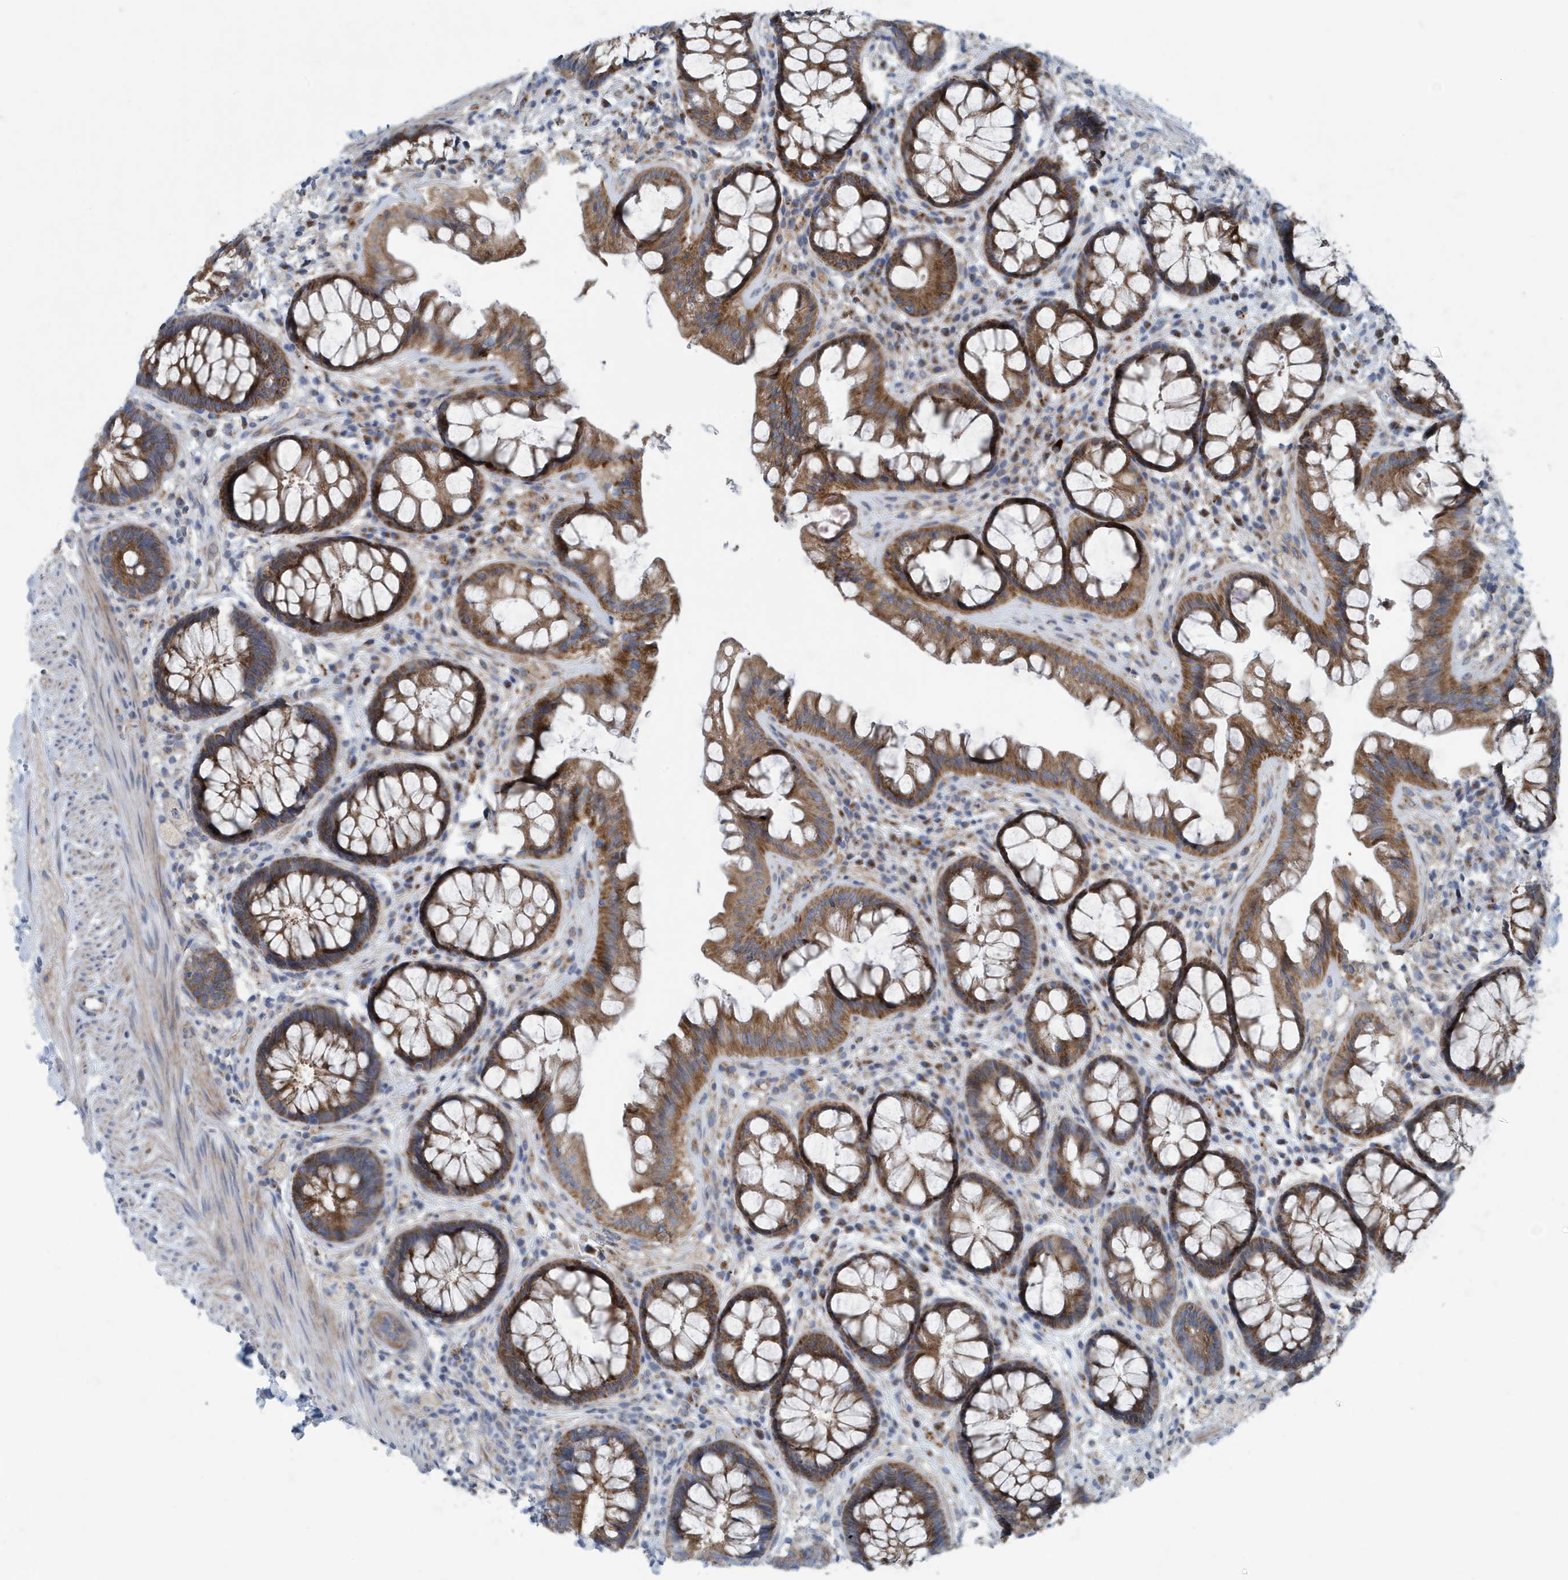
{"staining": {"intensity": "moderate", "quantity": ">75%", "location": "cytoplasmic/membranous"}, "tissue": "rectum", "cell_type": "Glandular cells", "image_type": "normal", "snomed": [{"axis": "morphology", "description": "Normal tissue, NOS"}, {"axis": "topography", "description": "Rectum"}], "caption": "High-power microscopy captured an immunohistochemistry (IHC) histopathology image of unremarkable rectum, revealing moderate cytoplasmic/membranous expression in about >75% of glandular cells.", "gene": "PPM1M", "patient": {"sex": "female", "age": 46}}